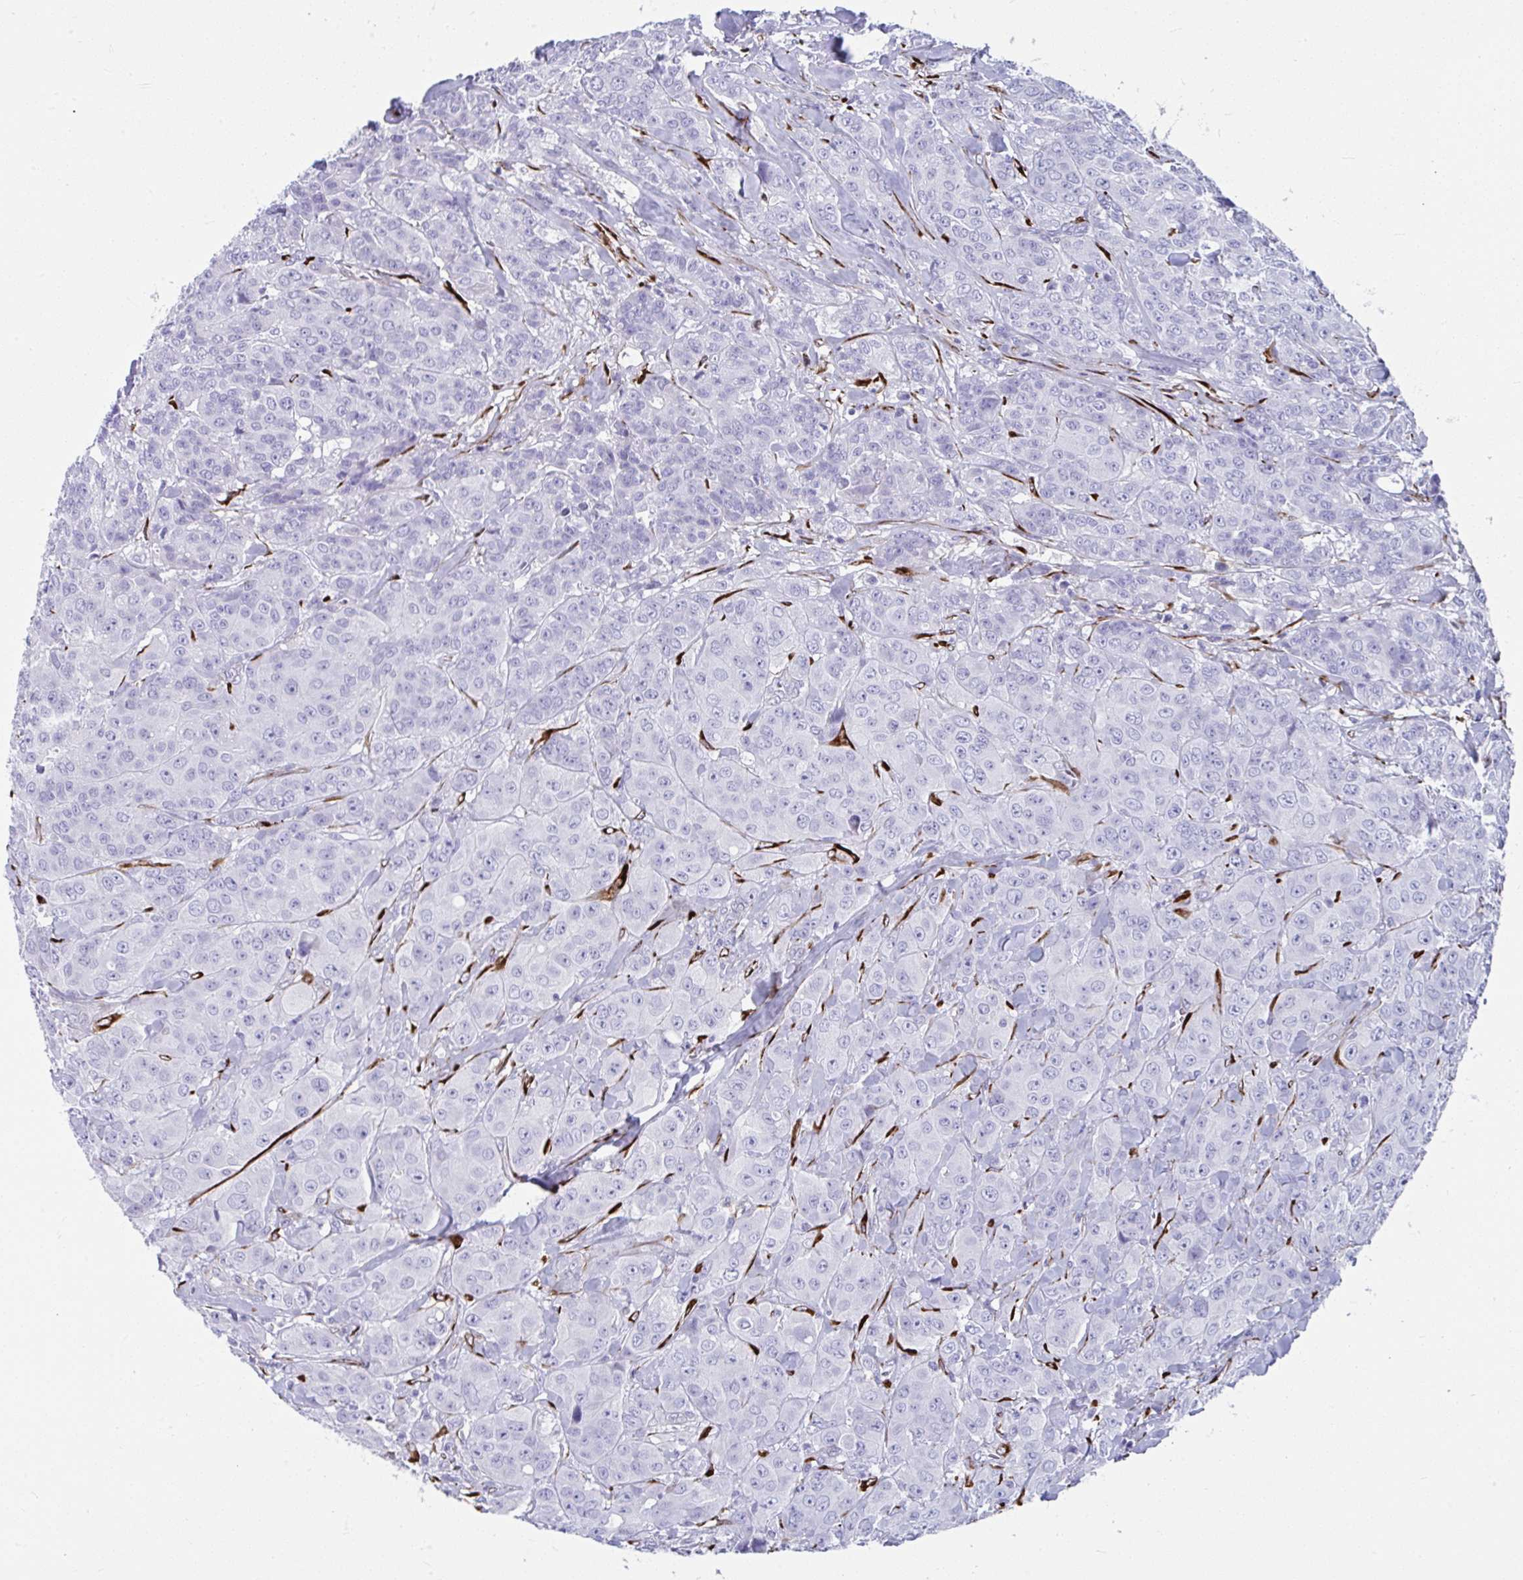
{"staining": {"intensity": "negative", "quantity": "none", "location": "none"}, "tissue": "breast cancer", "cell_type": "Tumor cells", "image_type": "cancer", "snomed": [{"axis": "morphology", "description": "Normal tissue, NOS"}, {"axis": "morphology", "description": "Duct carcinoma"}, {"axis": "topography", "description": "Breast"}], "caption": "Tumor cells are negative for brown protein staining in breast infiltrating ductal carcinoma.", "gene": "GRXCR2", "patient": {"sex": "female", "age": 43}}